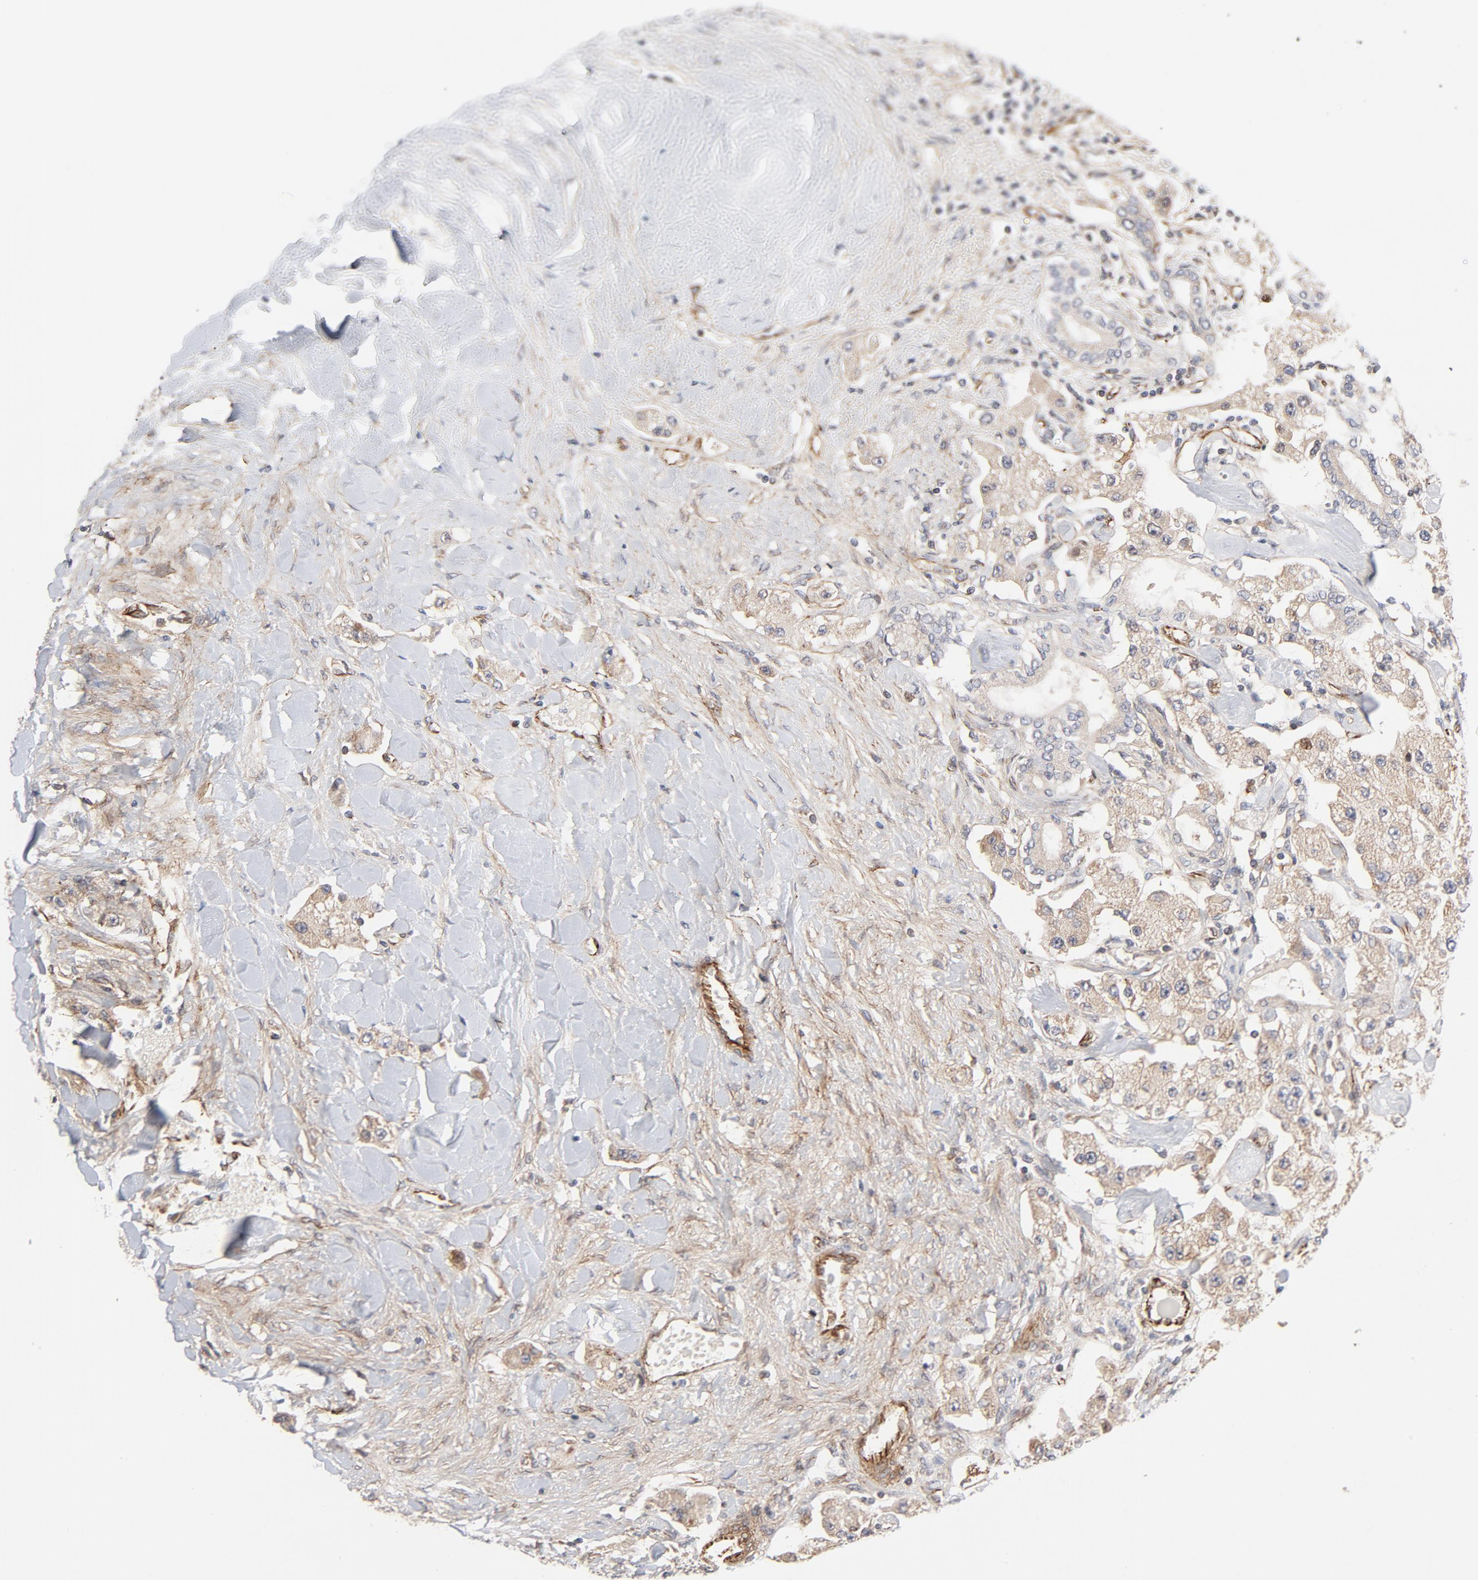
{"staining": {"intensity": "weak", "quantity": ">75%", "location": "cytoplasmic/membranous"}, "tissue": "carcinoid", "cell_type": "Tumor cells", "image_type": "cancer", "snomed": [{"axis": "morphology", "description": "Carcinoid, malignant, NOS"}, {"axis": "topography", "description": "Pancreas"}], "caption": "There is low levels of weak cytoplasmic/membranous staining in tumor cells of malignant carcinoid, as demonstrated by immunohistochemical staining (brown color).", "gene": "DNAAF2", "patient": {"sex": "male", "age": 41}}